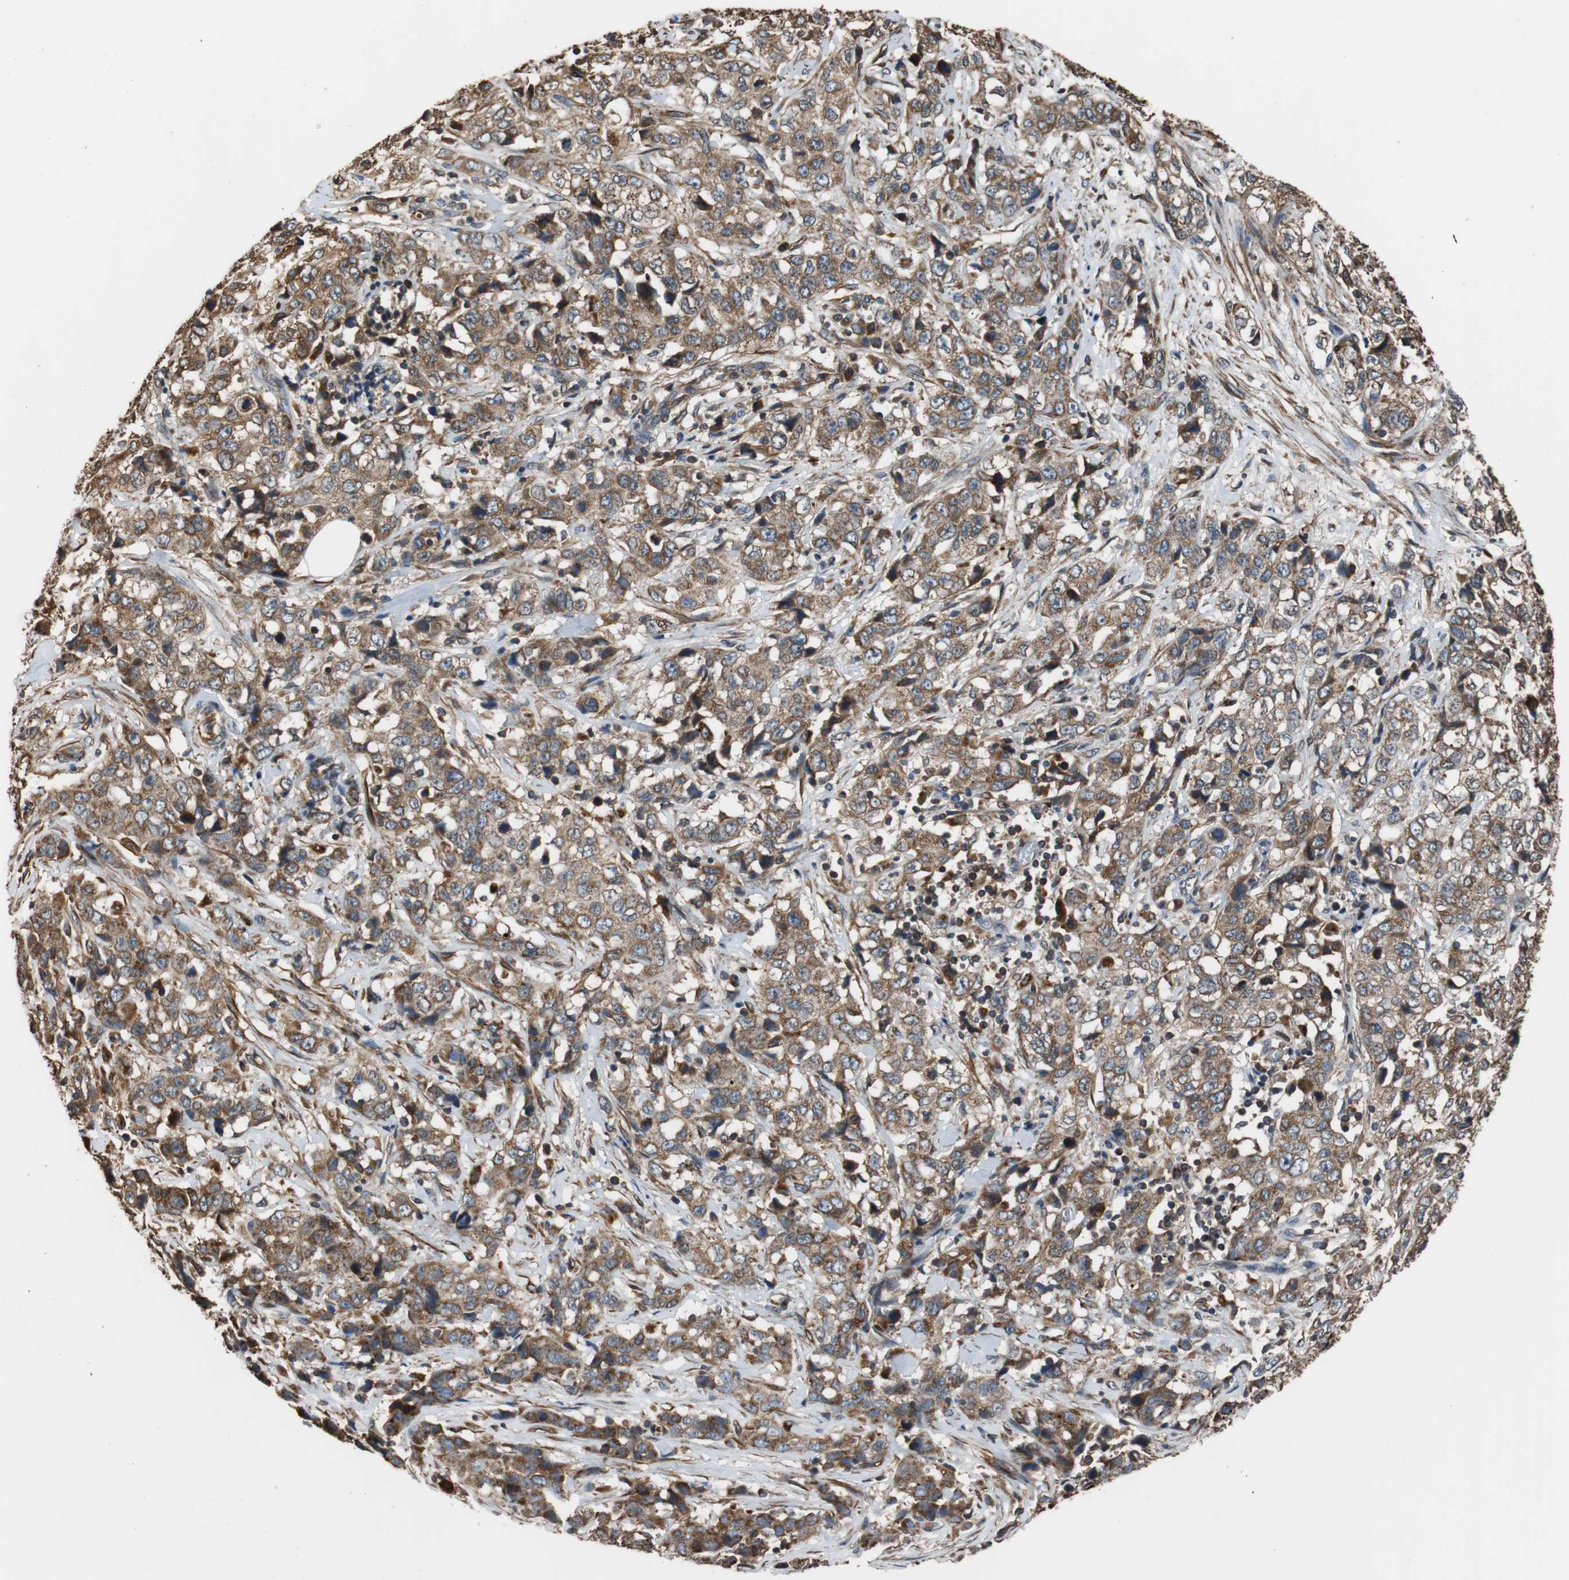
{"staining": {"intensity": "moderate", "quantity": ">75%", "location": "cytoplasmic/membranous"}, "tissue": "stomach cancer", "cell_type": "Tumor cells", "image_type": "cancer", "snomed": [{"axis": "morphology", "description": "Adenocarcinoma, NOS"}, {"axis": "topography", "description": "Stomach"}], "caption": "A histopathology image showing moderate cytoplasmic/membranous positivity in about >75% of tumor cells in adenocarcinoma (stomach), as visualized by brown immunohistochemical staining.", "gene": "PITRM1", "patient": {"sex": "male", "age": 48}}